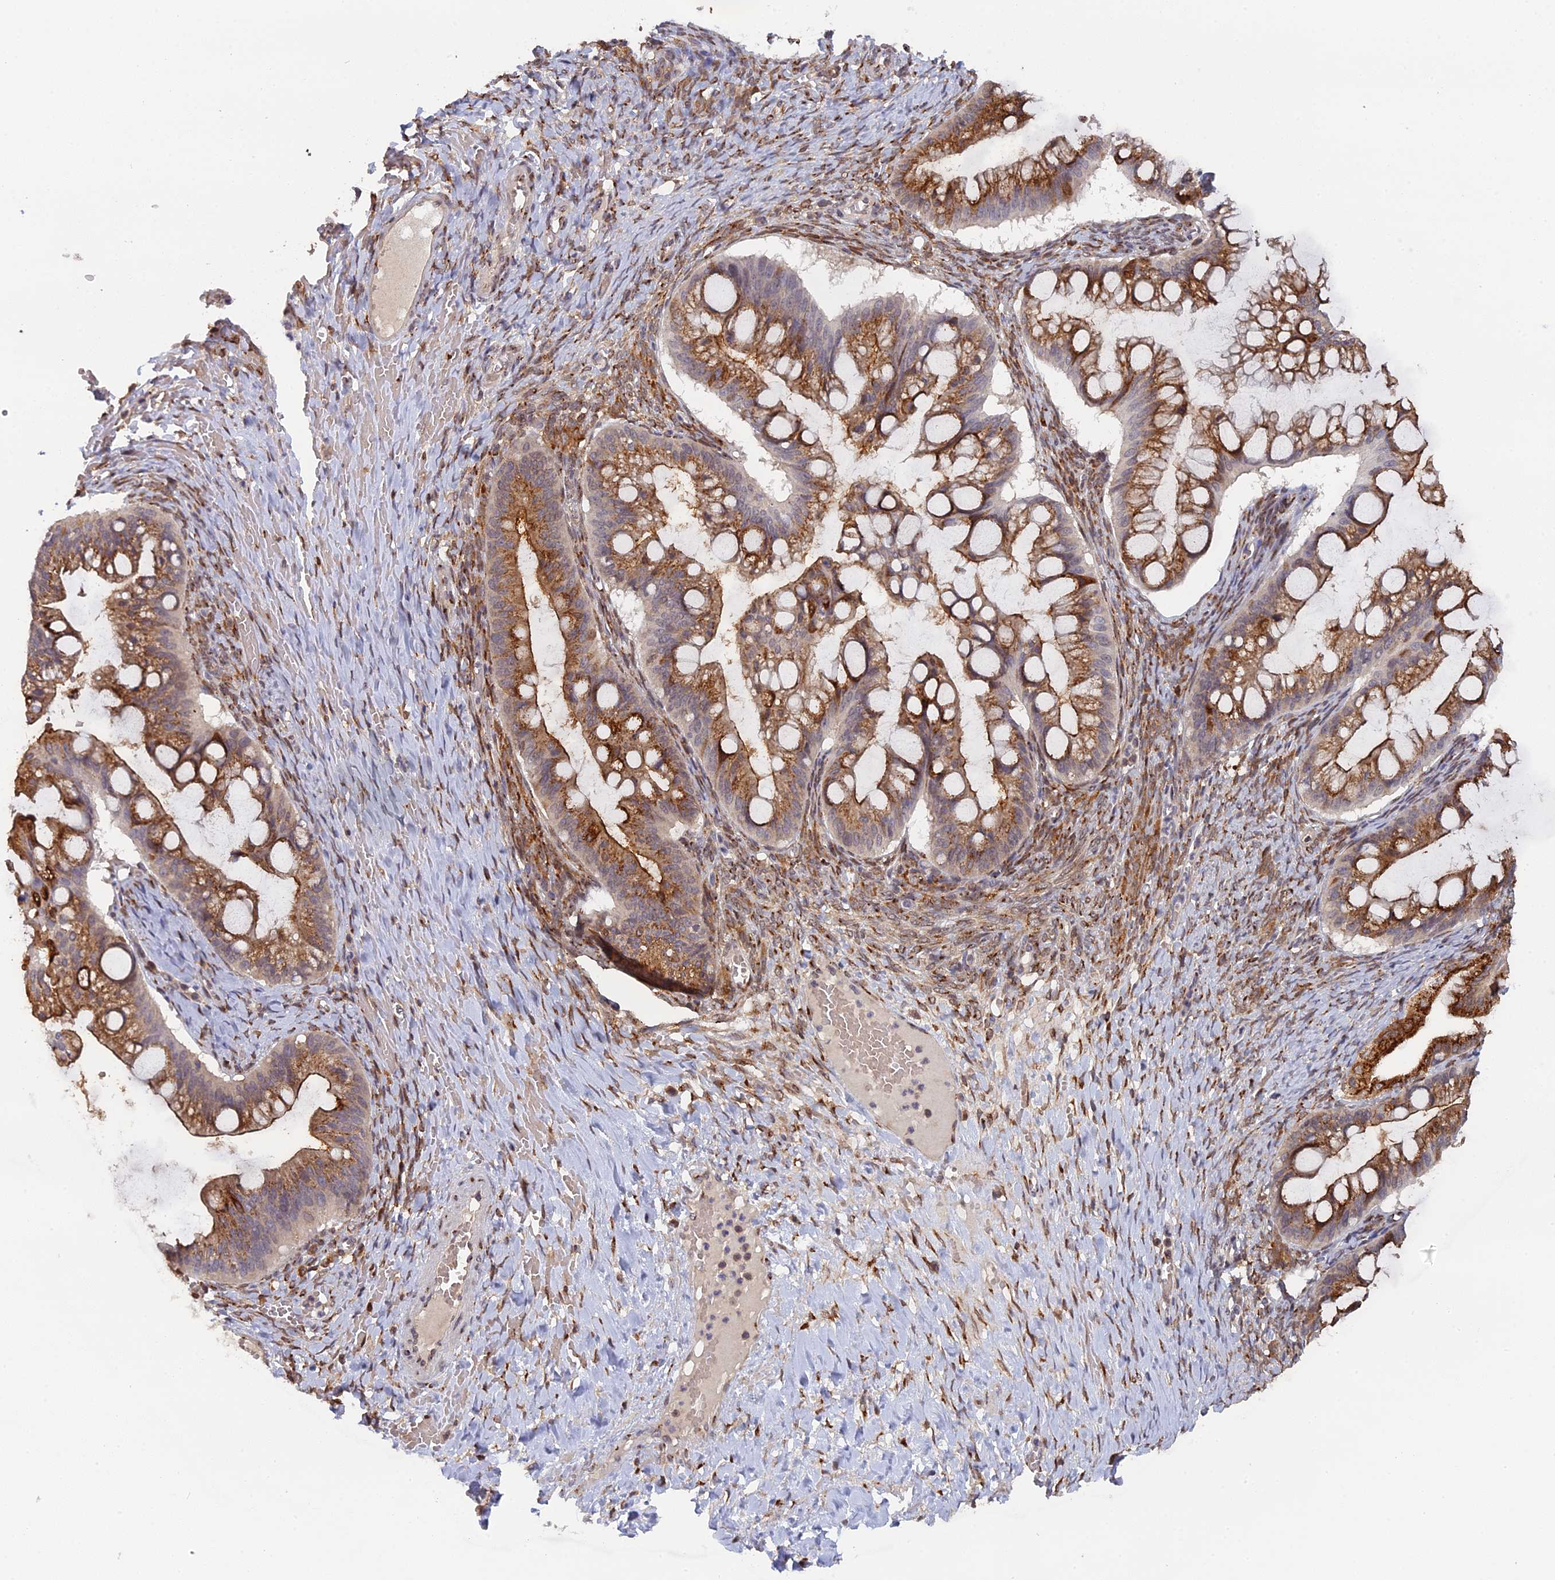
{"staining": {"intensity": "strong", "quantity": ">75%", "location": "cytoplasmic/membranous"}, "tissue": "ovarian cancer", "cell_type": "Tumor cells", "image_type": "cancer", "snomed": [{"axis": "morphology", "description": "Cystadenocarcinoma, mucinous, NOS"}, {"axis": "topography", "description": "Ovary"}], "caption": "This micrograph exhibits immunohistochemistry staining of ovarian mucinous cystadenocarcinoma, with high strong cytoplasmic/membranous staining in about >75% of tumor cells.", "gene": "SNX17", "patient": {"sex": "female", "age": 73}}